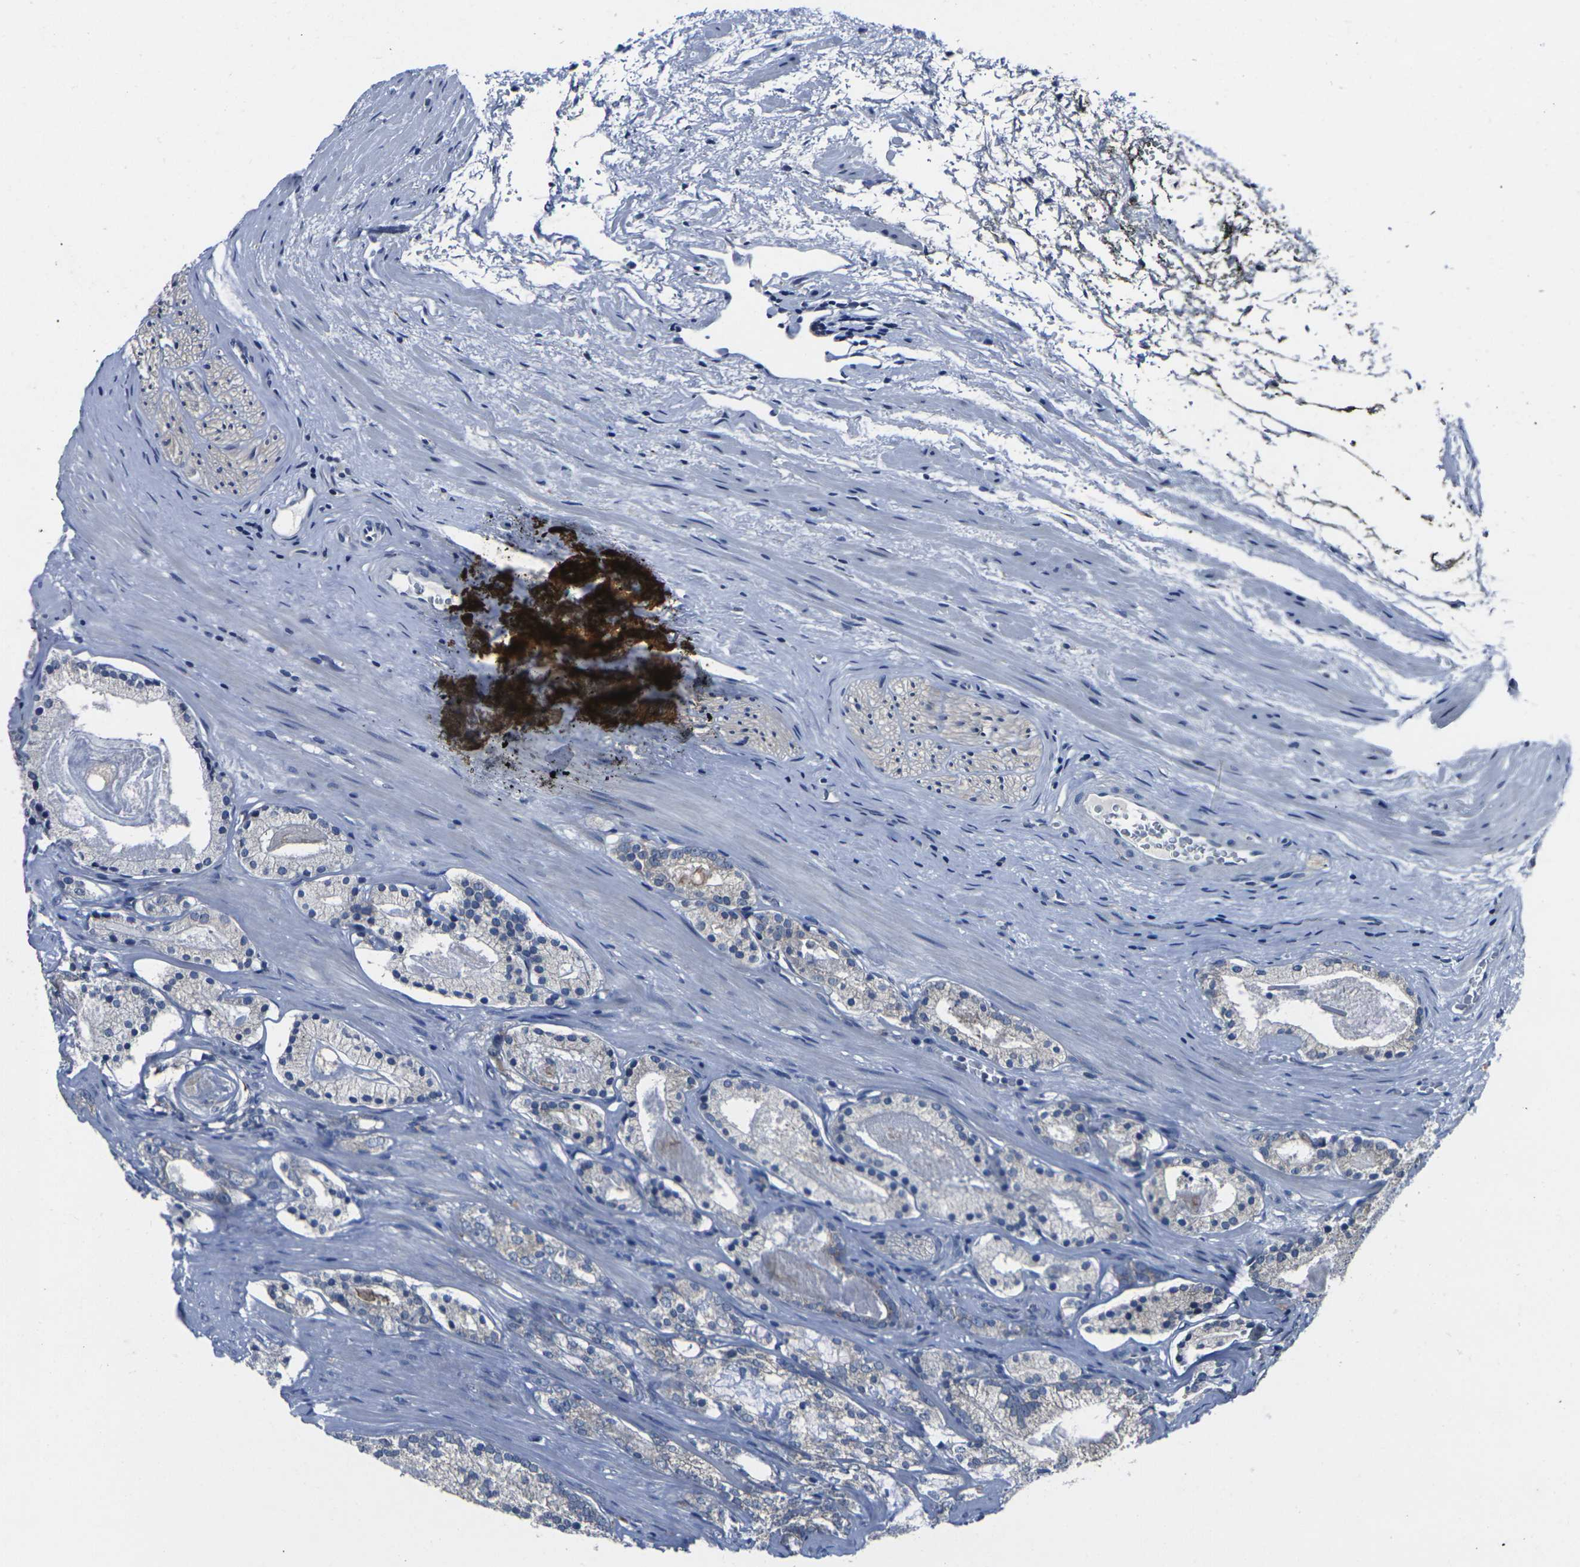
{"staining": {"intensity": "negative", "quantity": "none", "location": "none"}, "tissue": "prostate cancer", "cell_type": "Tumor cells", "image_type": "cancer", "snomed": [{"axis": "morphology", "description": "Adenocarcinoma, Low grade"}, {"axis": "topography", "description": "Prostate"}], "caption": "IHC histopathology image of human prostate cancer (low-grade adenocarcinoma) stained for a protein (brown), which exhibits no staining in tumor cells. (Stains: DAB (3,3'-diaminobenzidine) immunohistochemistry with hematoxylin counter stain, Microscopy: brightfield microscopy at high magnification).", "gene": "CYP2C8", "patient": {"sex": "male", "age": 59}}